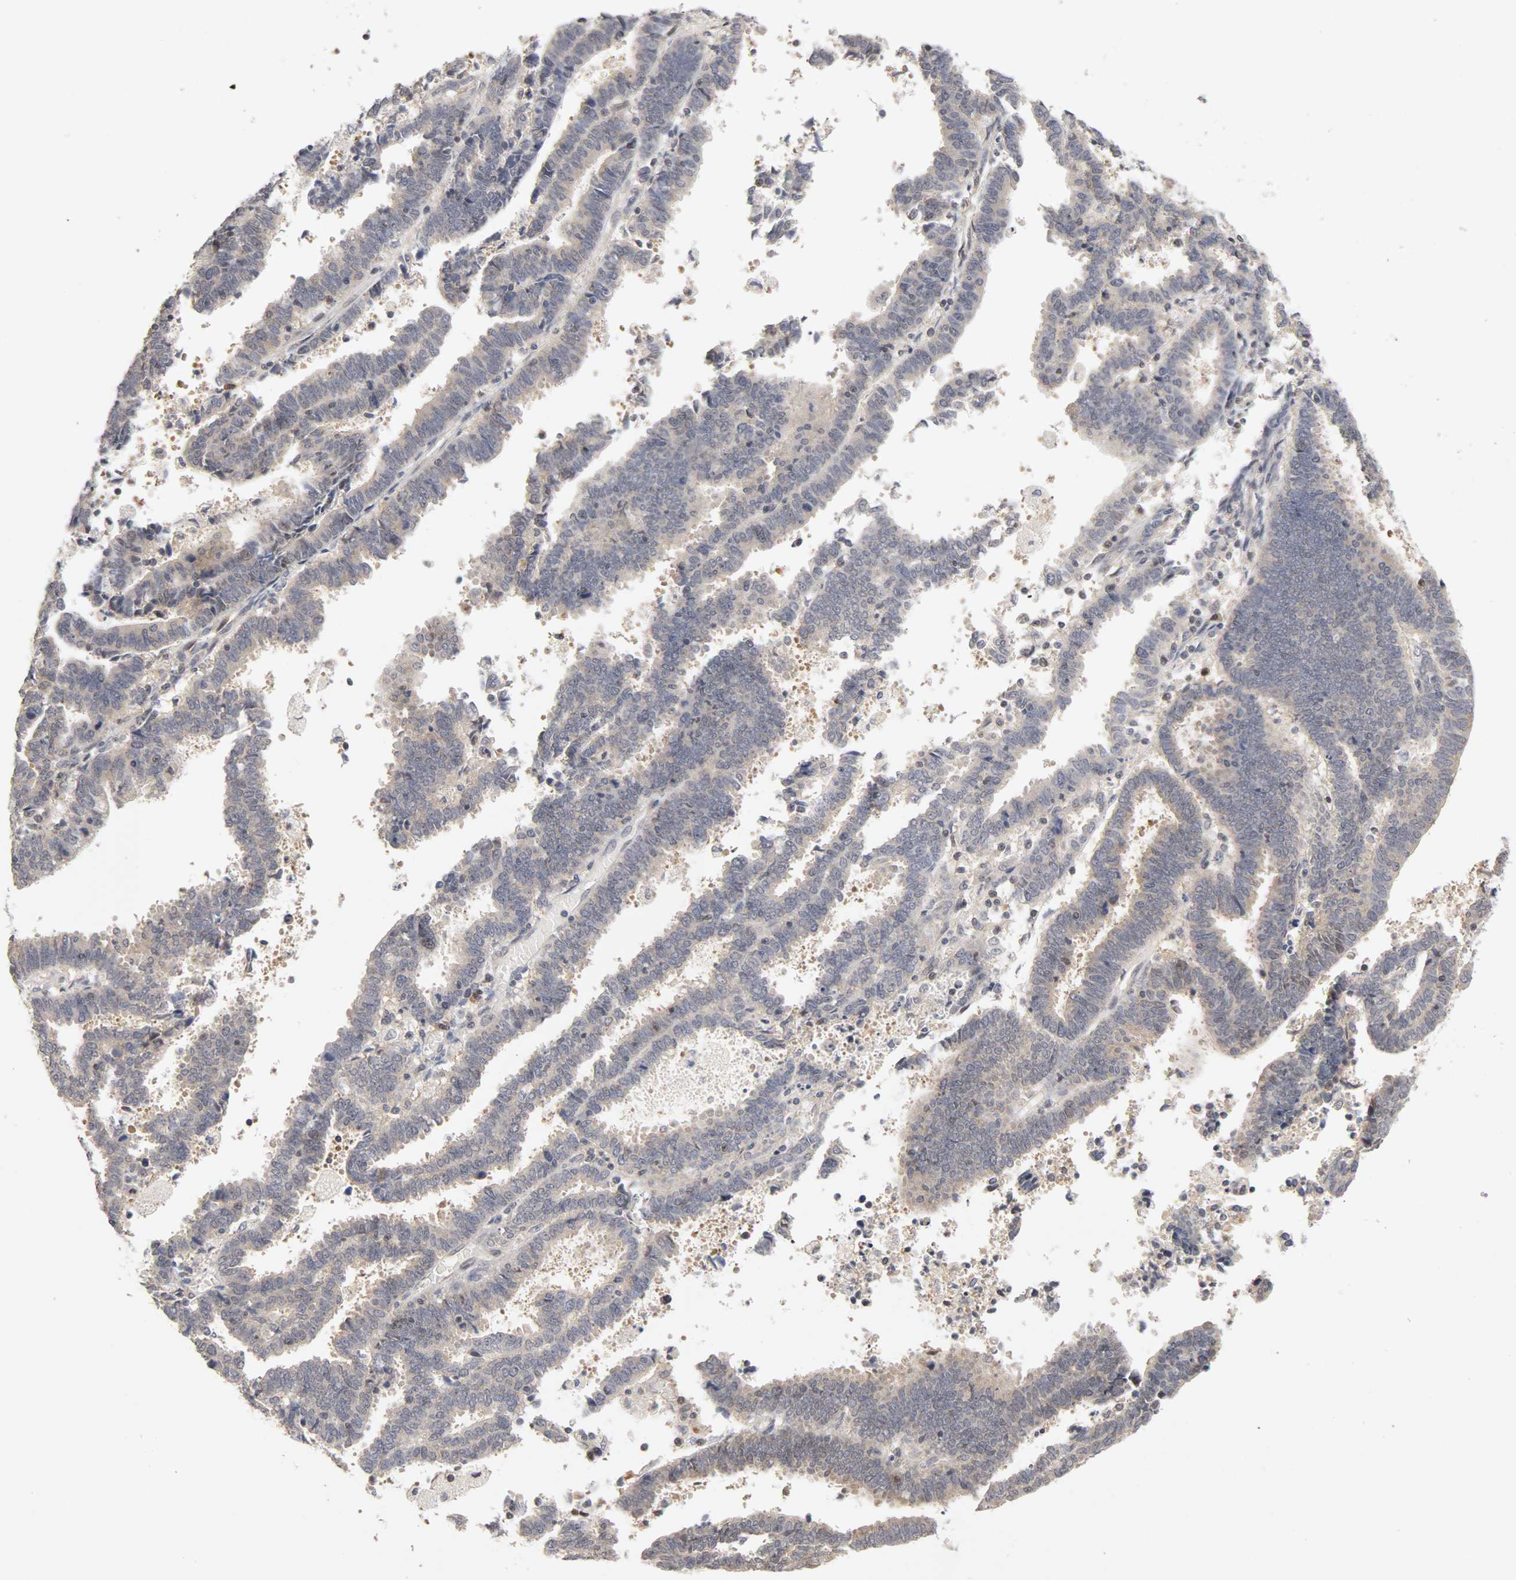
{"staining": {"intensity": "weak", "quantity": "25%-75%", "location": "cytoplasmic/membranous,nuclear"}, "tissue": "endometrial cancer", "cell_type": "Tumor cells", "image_type": "cancer", "snomed": [{"axis": "morphology", "description": "Adenocarcinoma, NOS"}, {"axis": "topography", "description": "Uterus"}], "caption": "Endometrial cancer (adenocarcinoma) tissue shows weak cytoplasmic/membranous and nuclear staining in approximately 25%-75% of tumor cells", "gene": "UBE2M", "patient": {"sex": "female", "age": 83}}